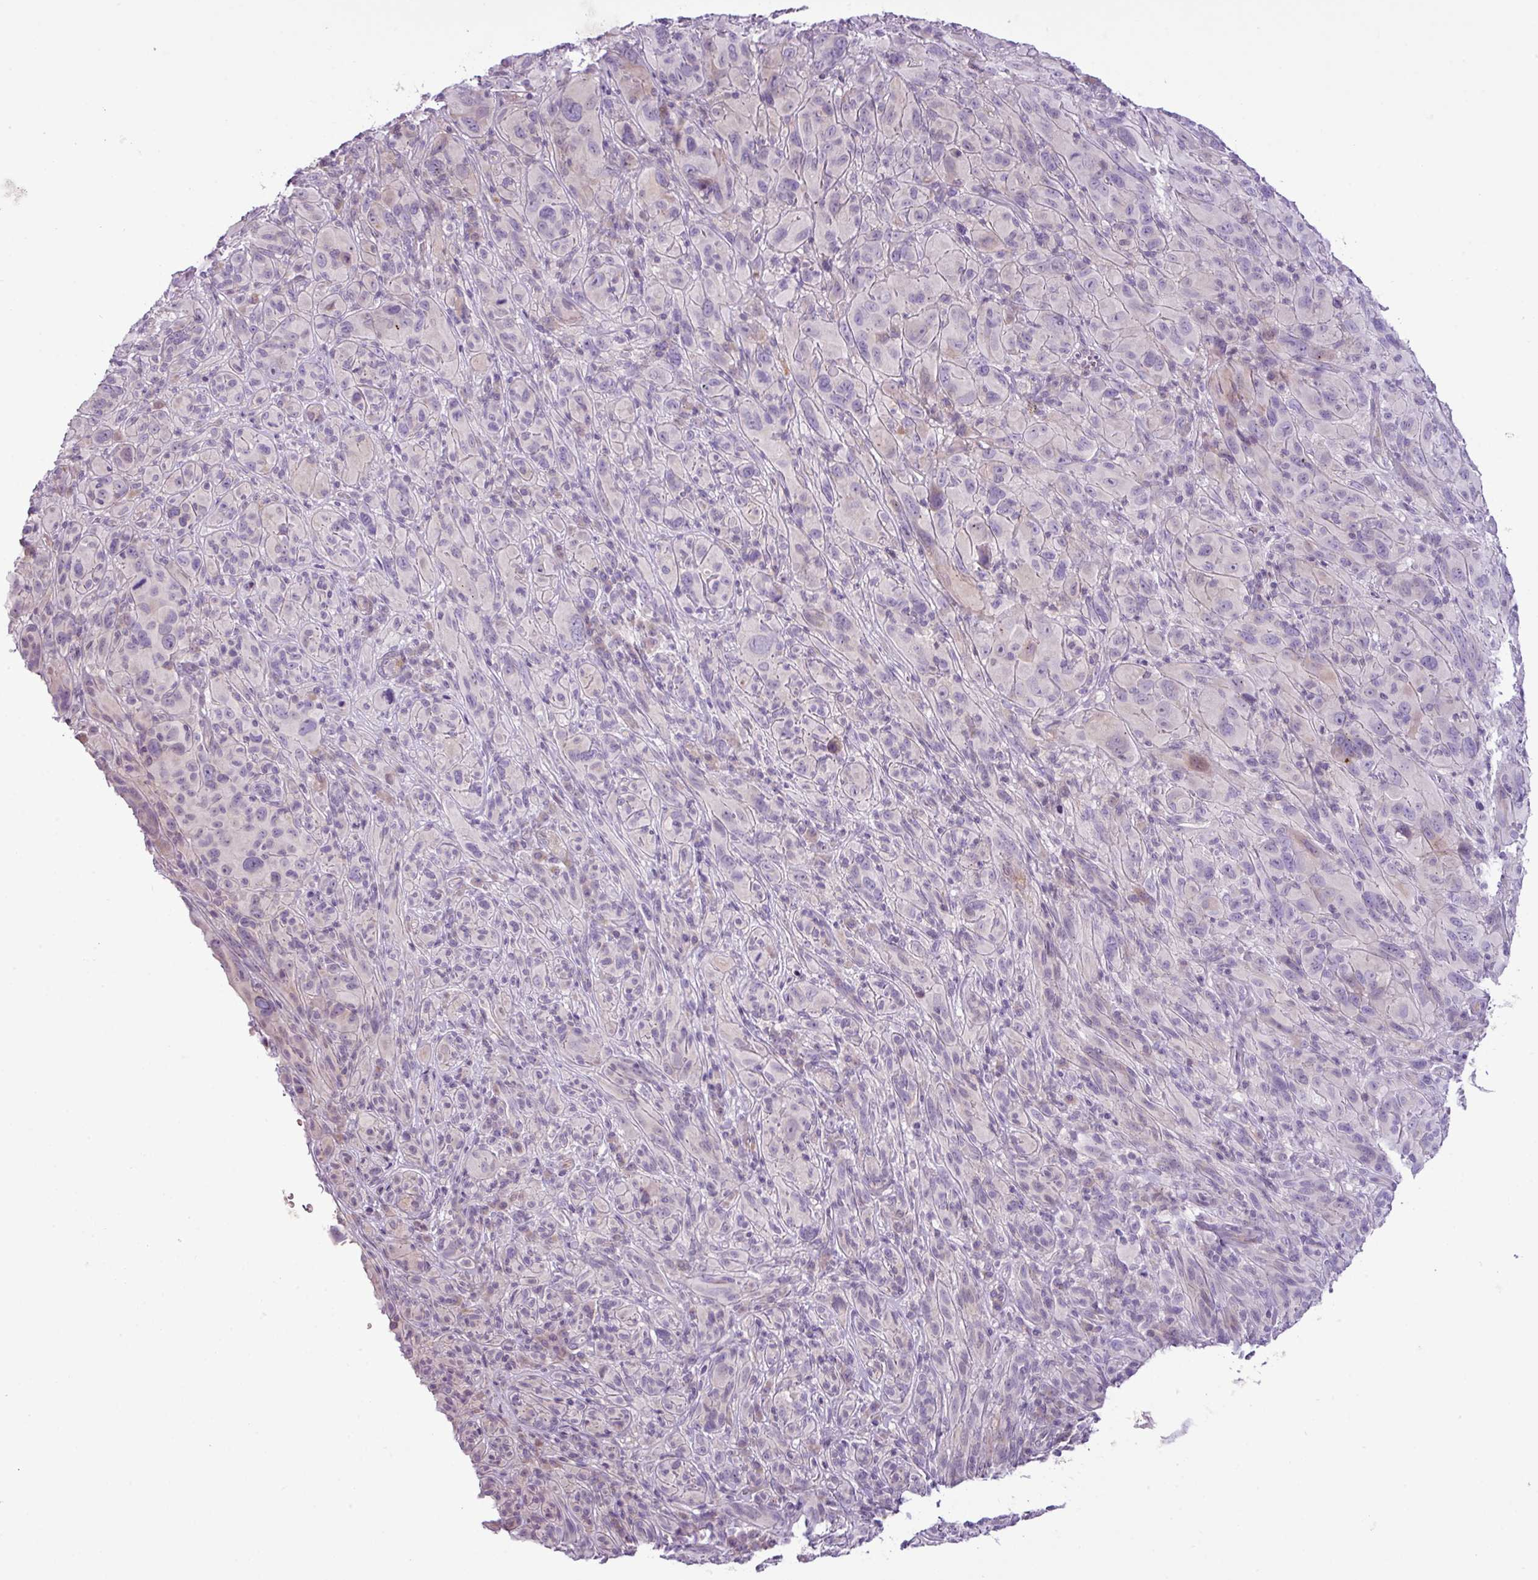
{"staining": {"intensity": "negative", "quantity": "none", "location": "none"}, "tissue": "melanoma", "cell_type": "Tumor cells", "image_type": "cancer", "snomed": [{"axis": "morphology", "description": "Malignant melanoma, NOS"}, {"axis": "topography", "description": "Skin of head"}], "caption": "High magnification brightfield microscopy of malignant melanoma stained with DAB (3,3'-diaminobenzidine) (brown) and counterstained with hematoxylin (blue): tumor cells show no significant staining. (DAB IHC with hematoxylin counter stain).", "gene": "DNAJB13", "patient": {"sex": "male", "age": 96}}